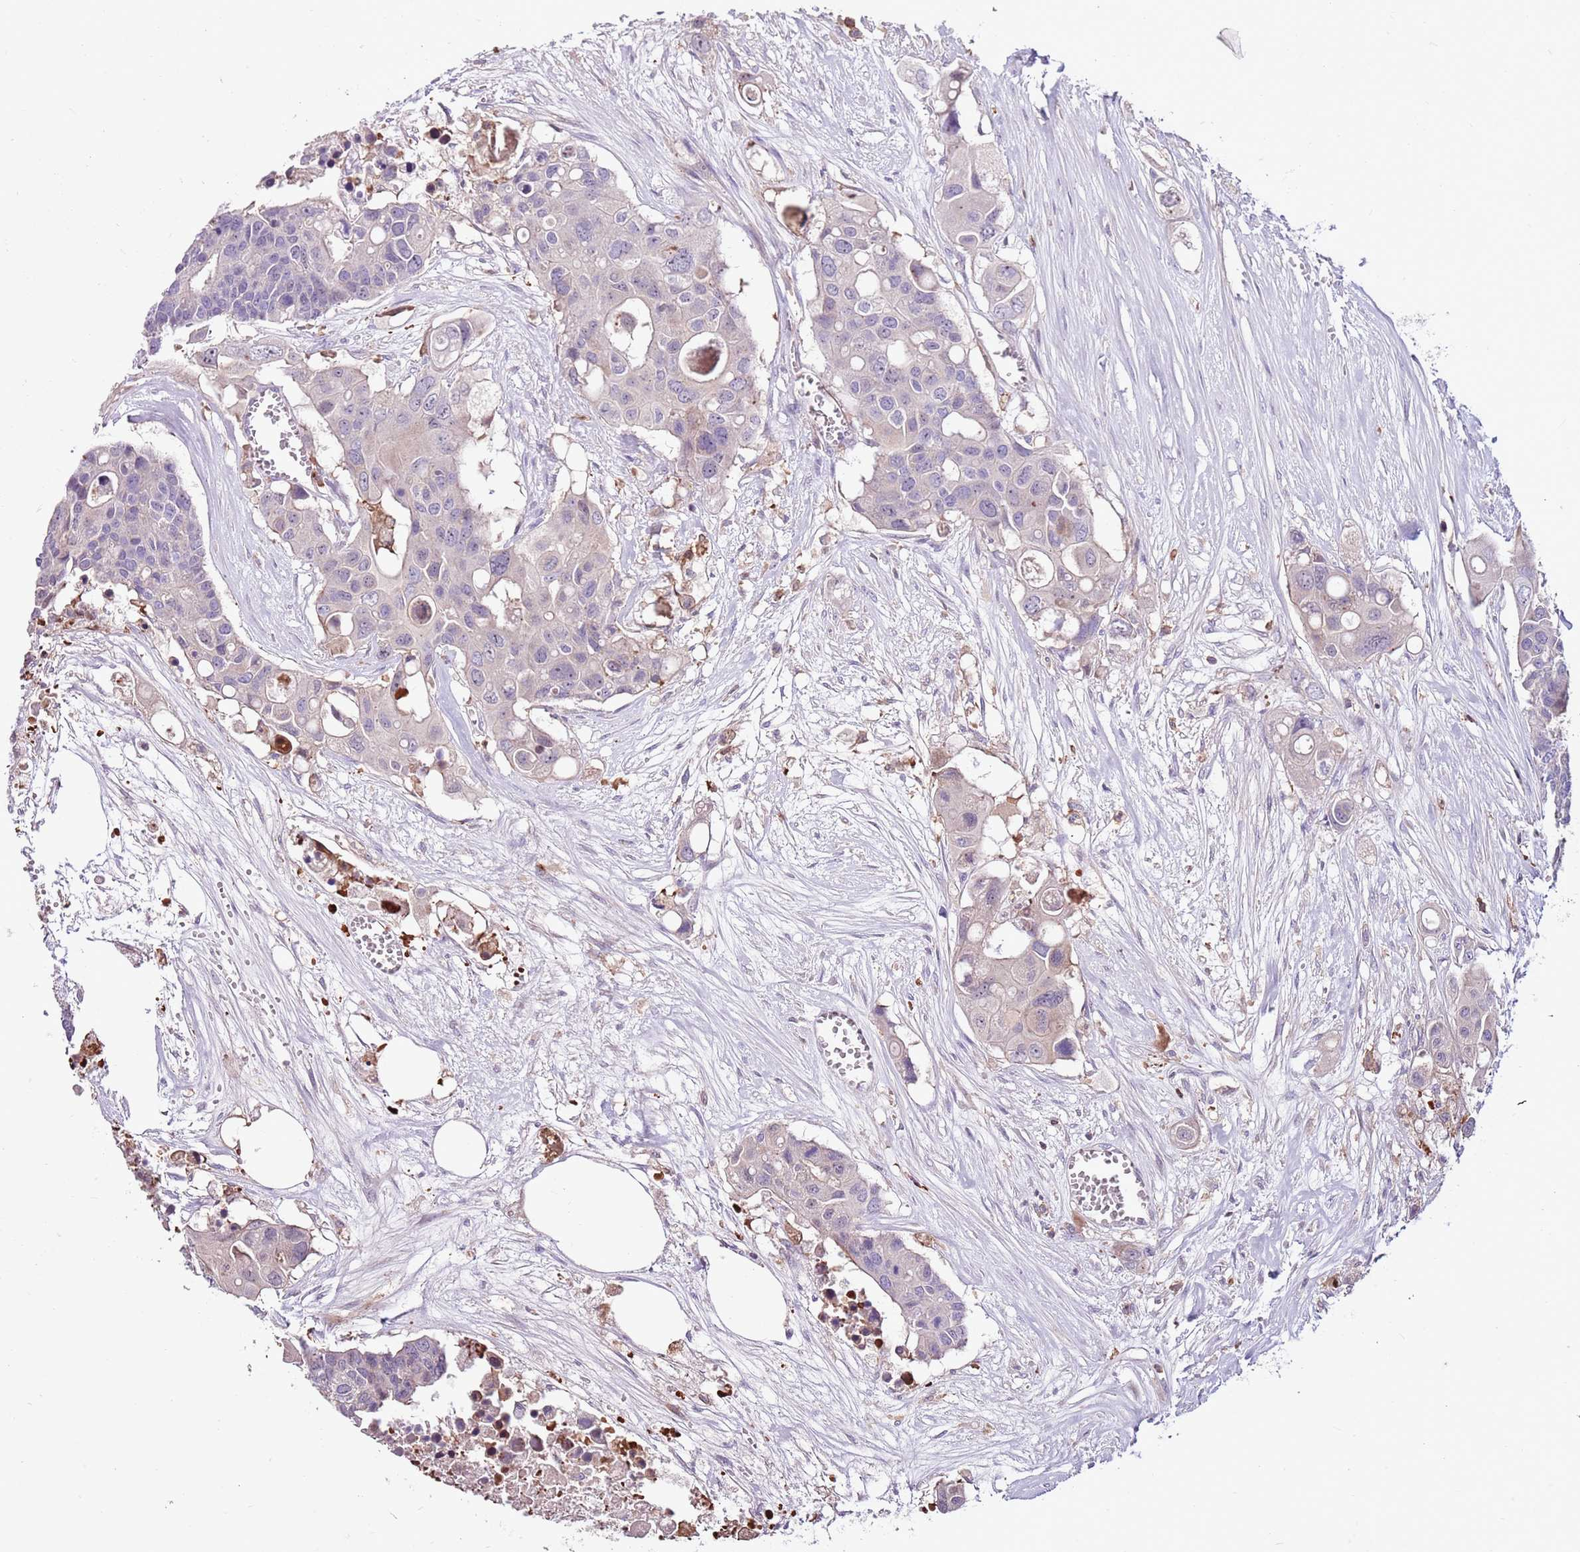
{"staining": {"intensity": "negative", "quantity": "none", "location": "none"}, "tissue": "colorectal cancer", "cell_type": "Tumor cells", "image_type": "cancer", "snomed": [{"axis": "morphology", "description": "Adenocarcinoma, NOS"}, {"axis": "topography", "description": "Colon"}], "caption": "This is an immunohistochemistry image of colorectal cancer. There is no staining in tumor cells.", "gene": "ZSWIM1", "patient": {"sex": "male", "age": 77}}